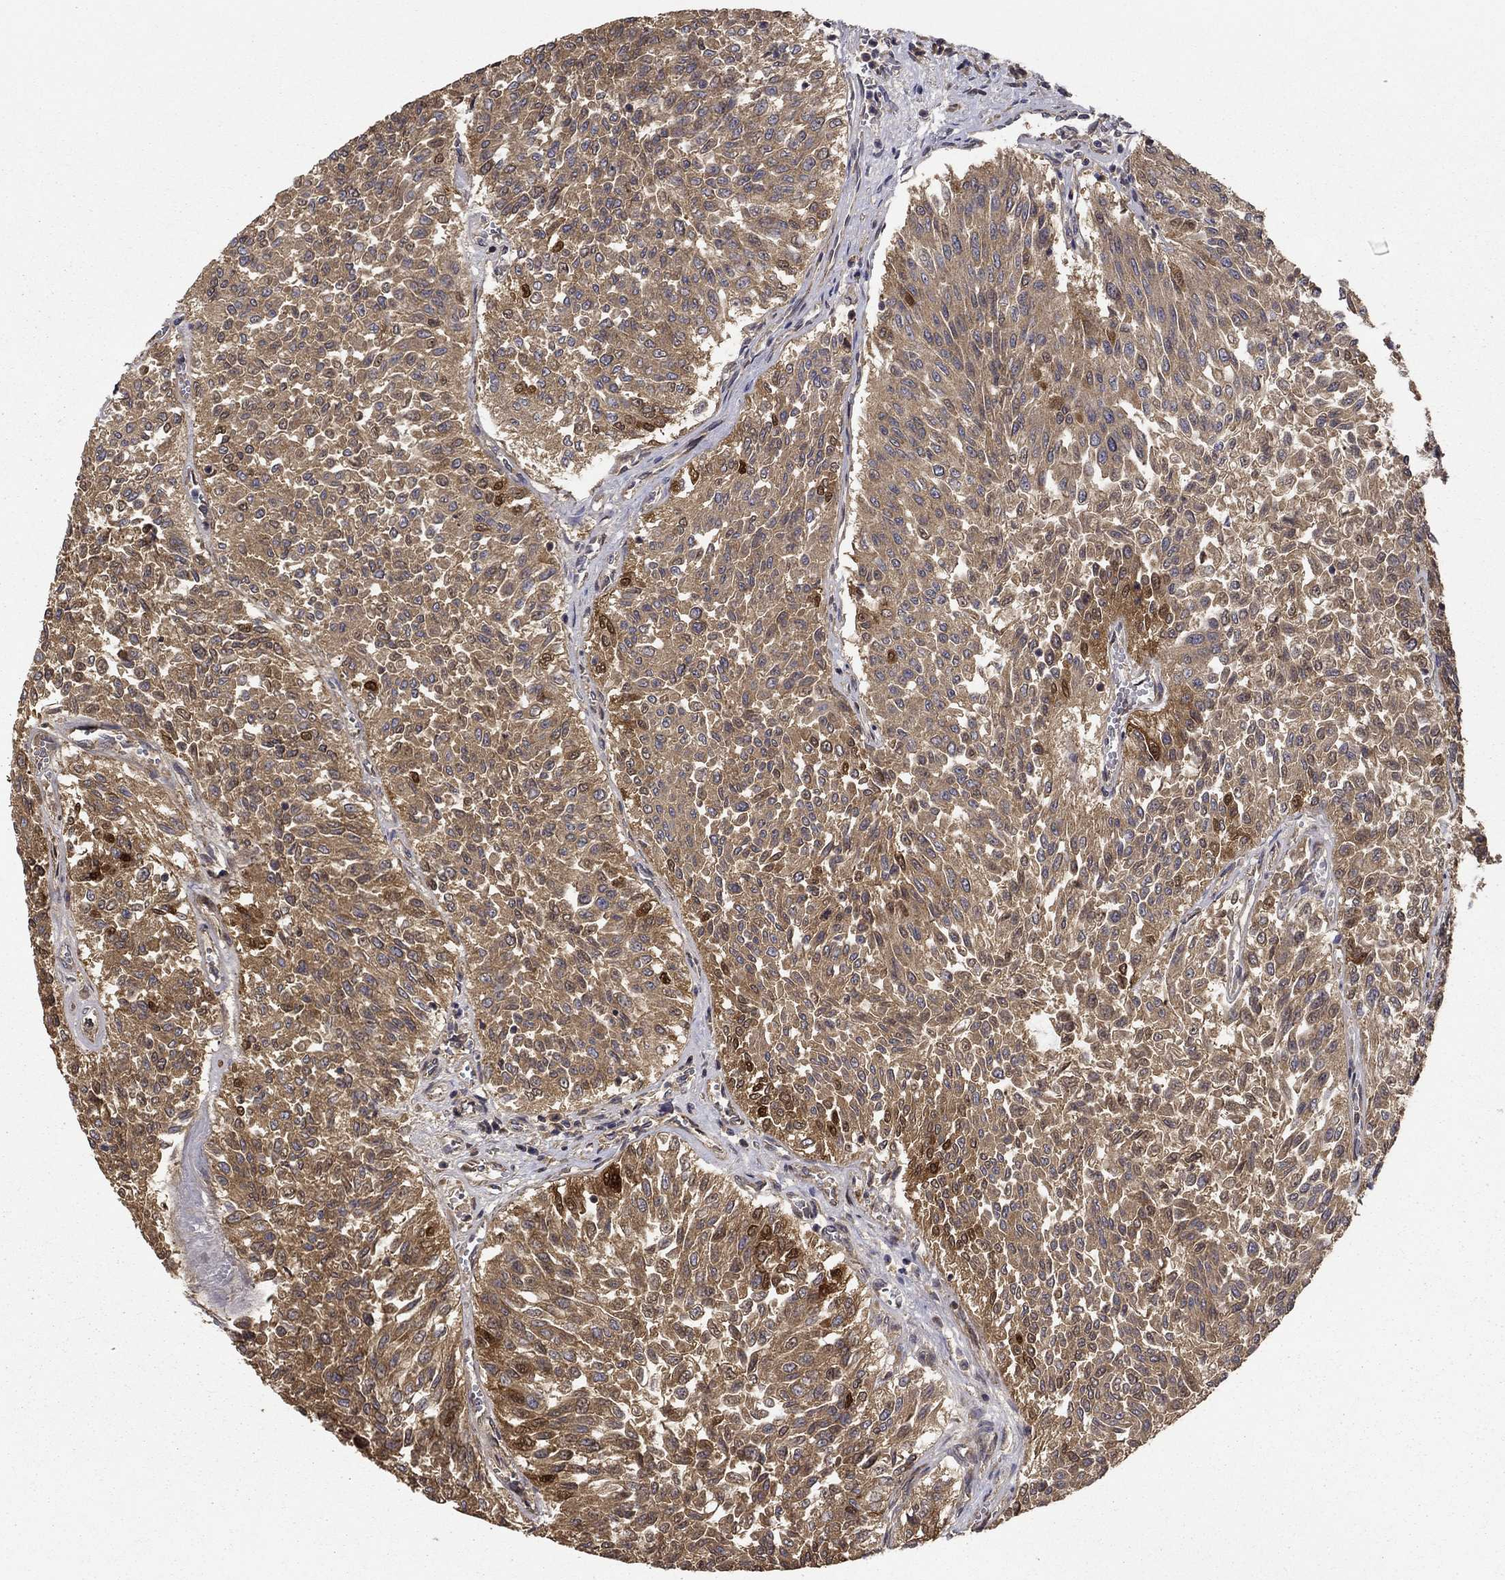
{"staining": {"intensity": "moderate", "quantity": "25%-75%", "location": "cytoplasmic/membranous"}, "tissue": "urothelial cancer", "cell_type": "Tumor cells", "image_type": "cancer", "snomed": [{"axis": "morphology", "description": "Urothelial carcinoma, Low grade"}, {"axis": "topography", "description": "Urinary bladder"}], "caption": "Protein expression analysis of human urothelial cancer reveals moderate cytoplasmic/membranous expression in approximately 25%-75% of tumor cells. The protein of interest is stained brown, and the nuclei are stained in blue (DAB IHC with brightfield microscopy, high magnification).", "gene": "BABAM2", "patient": {"sex": "male", "age": 78}}